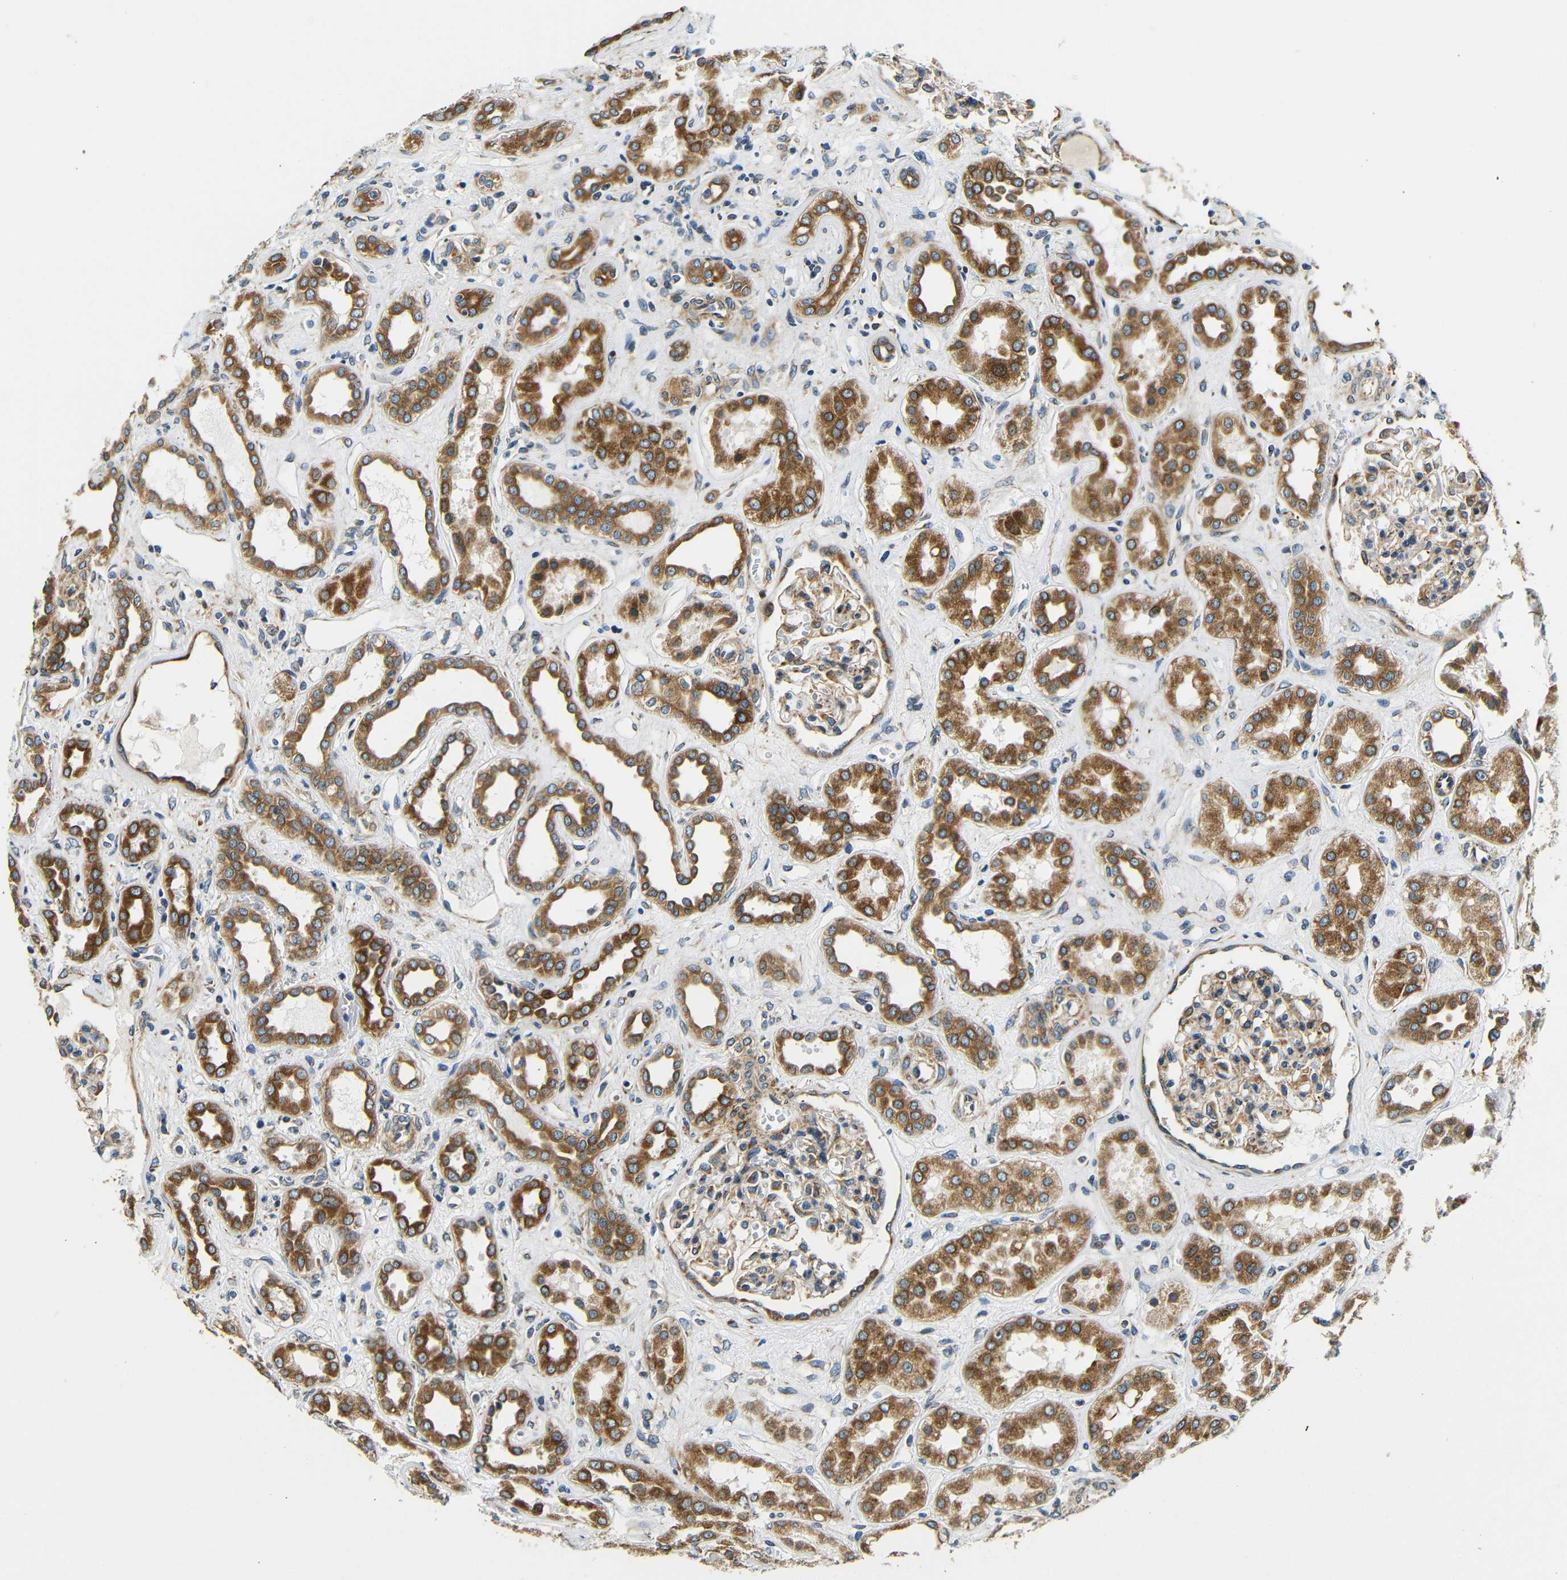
{"staining": {"intensity": "moderate", "quantity": "25%-75%", "location": "cytoplasmic/membranous"}, "tissue": "kidney", "cell_type": "Cells in glomeruli", "image_type": "normal", "snomed": [{"axis": "morphology", "description": "Normal tissue, NOS"}, {"axis": "topography", "description": "Kidney"}], "caption": "Protein analysis of benign kidney exhibits moderate cytoplasmic/membranous staining in approximately 25%-75% of cells in glomeruli. (IHC, brightfield microscopy, high magnification).", "gene": "VAPB", "patient": {"sex": "male", "age": 59}}